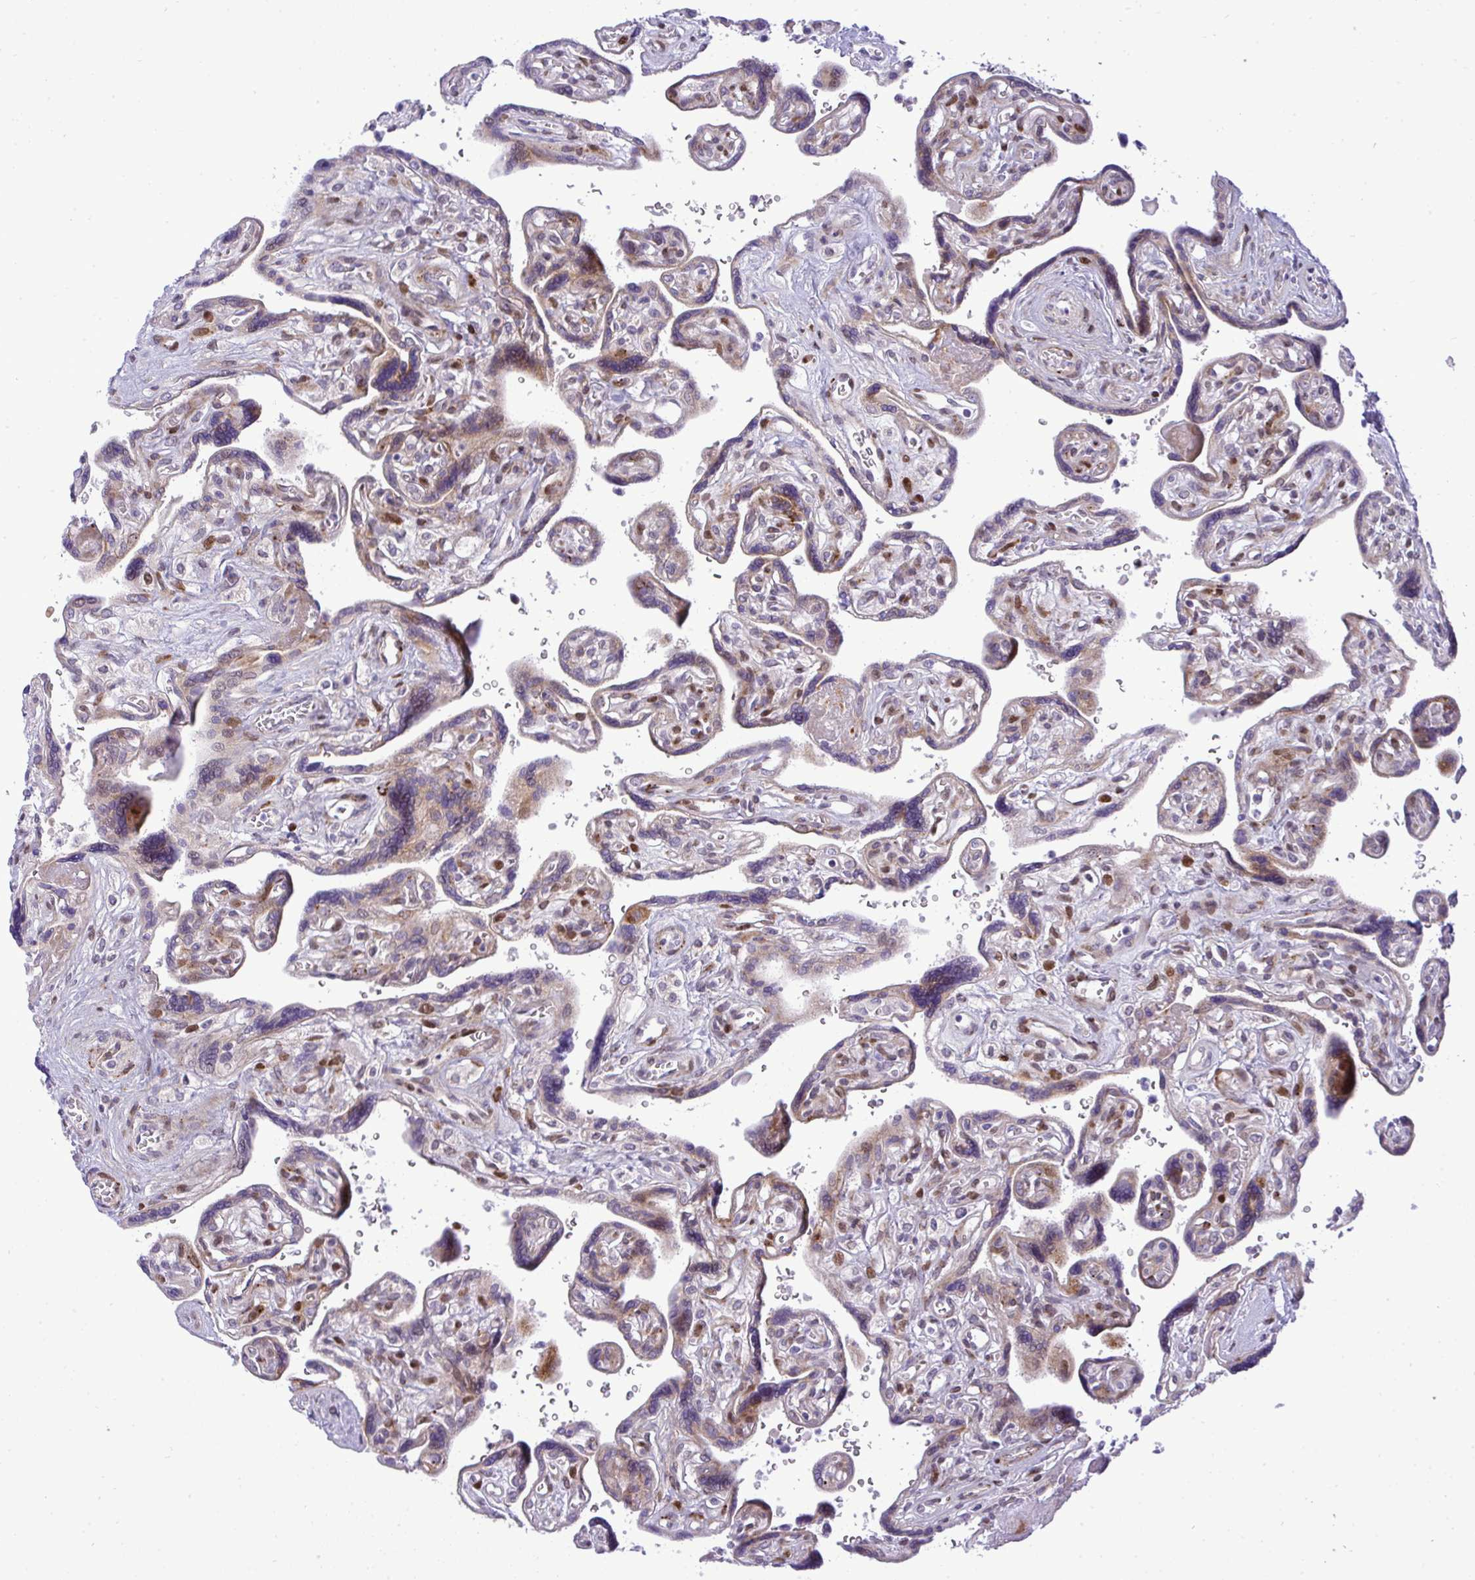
{"staining": {"intensity": "strong", "quantity": ">75%", "location": "cytoplasmic/membranous"}, "tissue": "placenta", "cell_type": "Decidual cells", "image_type": "normal", "snomed": [{"axis": "morphology", "description": "Normal tissue, NOS"}, {"axis": "topography", "description": "Placenta"}], "caption": "Immunohistochemistry (DAB) staining of unremarkable human placenta demonstrates strong cytoplasmic/membranous protein expression in about >75% of decidual cells. The protein of interest is shown in brown color, while the nuclei are stained blue.", "gene": "CASTOR2", "patient": {"sex": "female", "age": 39}}